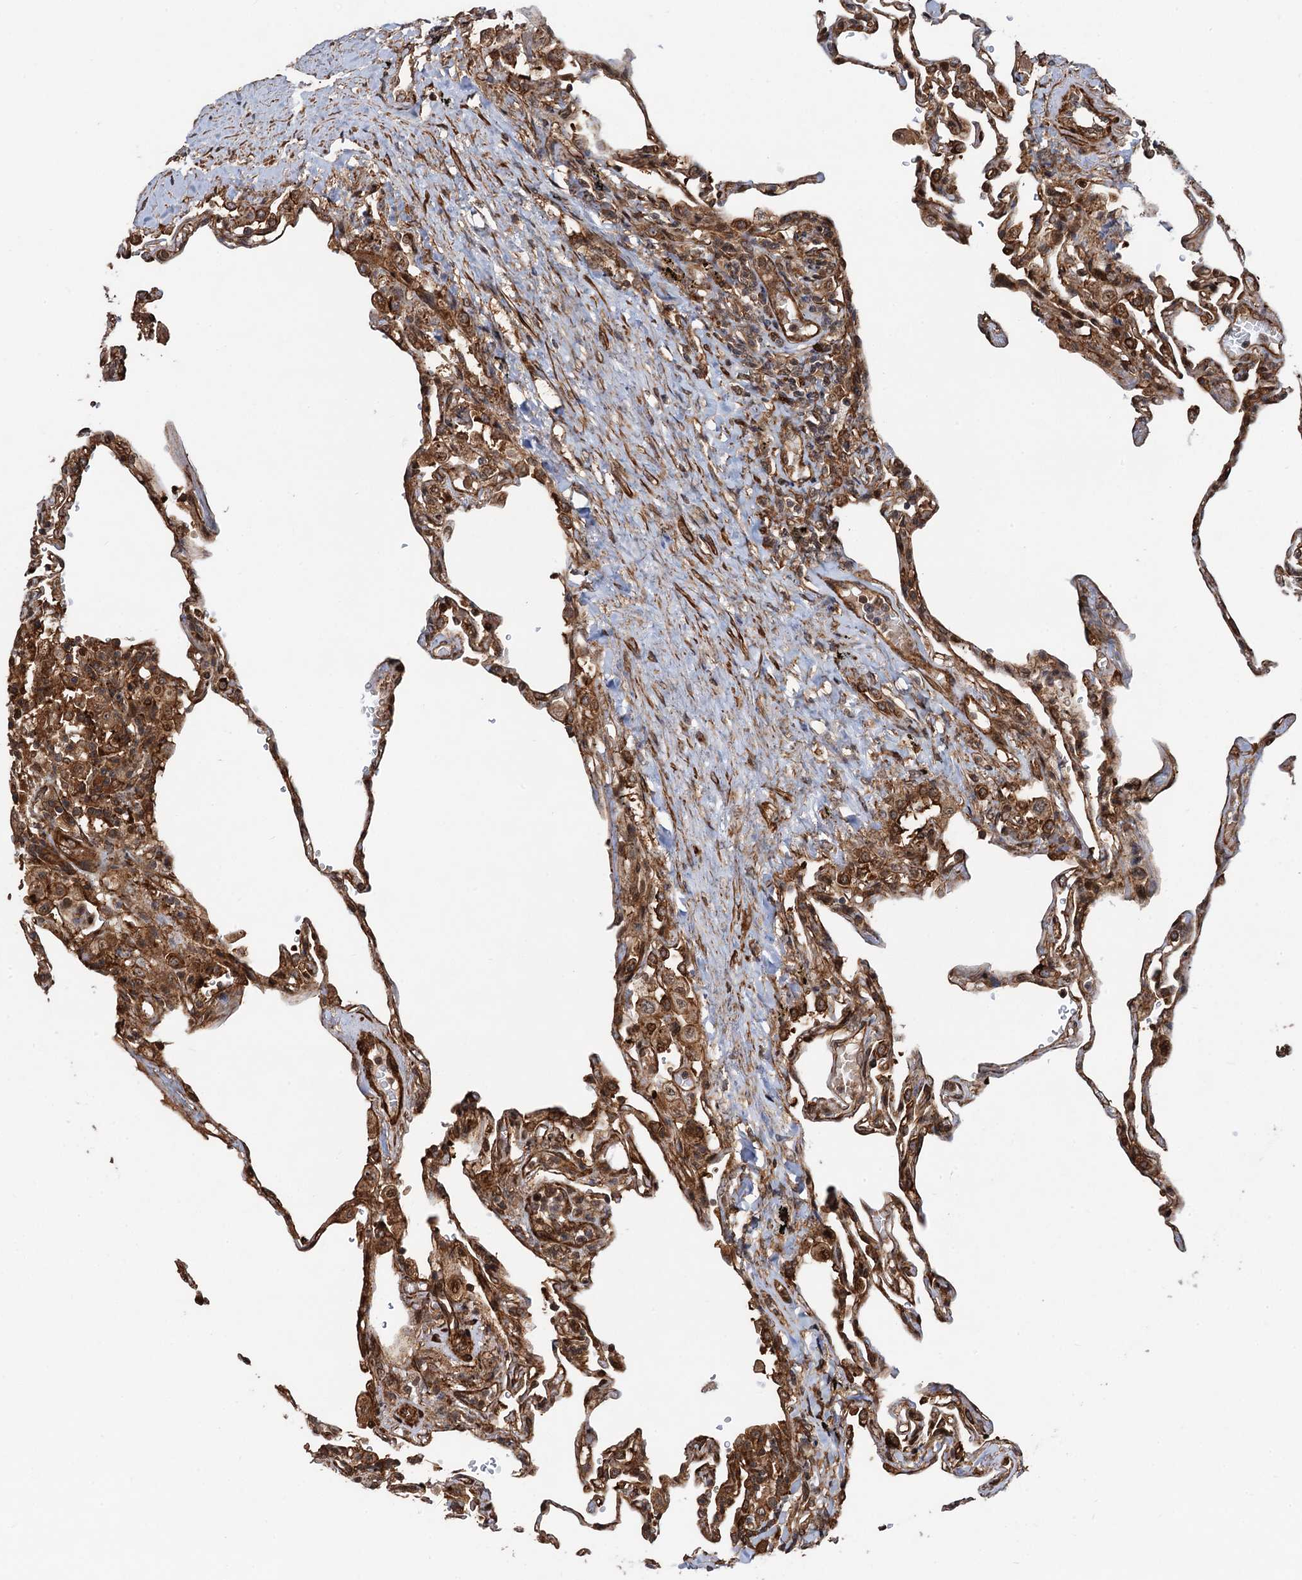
{"staining": {"intensity": "moderate", "quantity": ">75%", "location": "cytoplasmic/membranous"}, "tissue": "lung", "cell_type": "Alveolar cells", "image_type": "normal", "snomed": [{"axis": "morphology", "description": "Normal tissue, NOS"}, {"axis": "topography", "description": "Lung"}], "caption": "This image shows unremarkable lung stained with immunohistochemistry to label a protein in brown. The cytoplasmic/membranous of alveolar cells show moderate positivity for the protein. Nuclei are counter-stained blue.", "gene": "SNRNP25", "patient": {"sex": "male", "age": 59}}